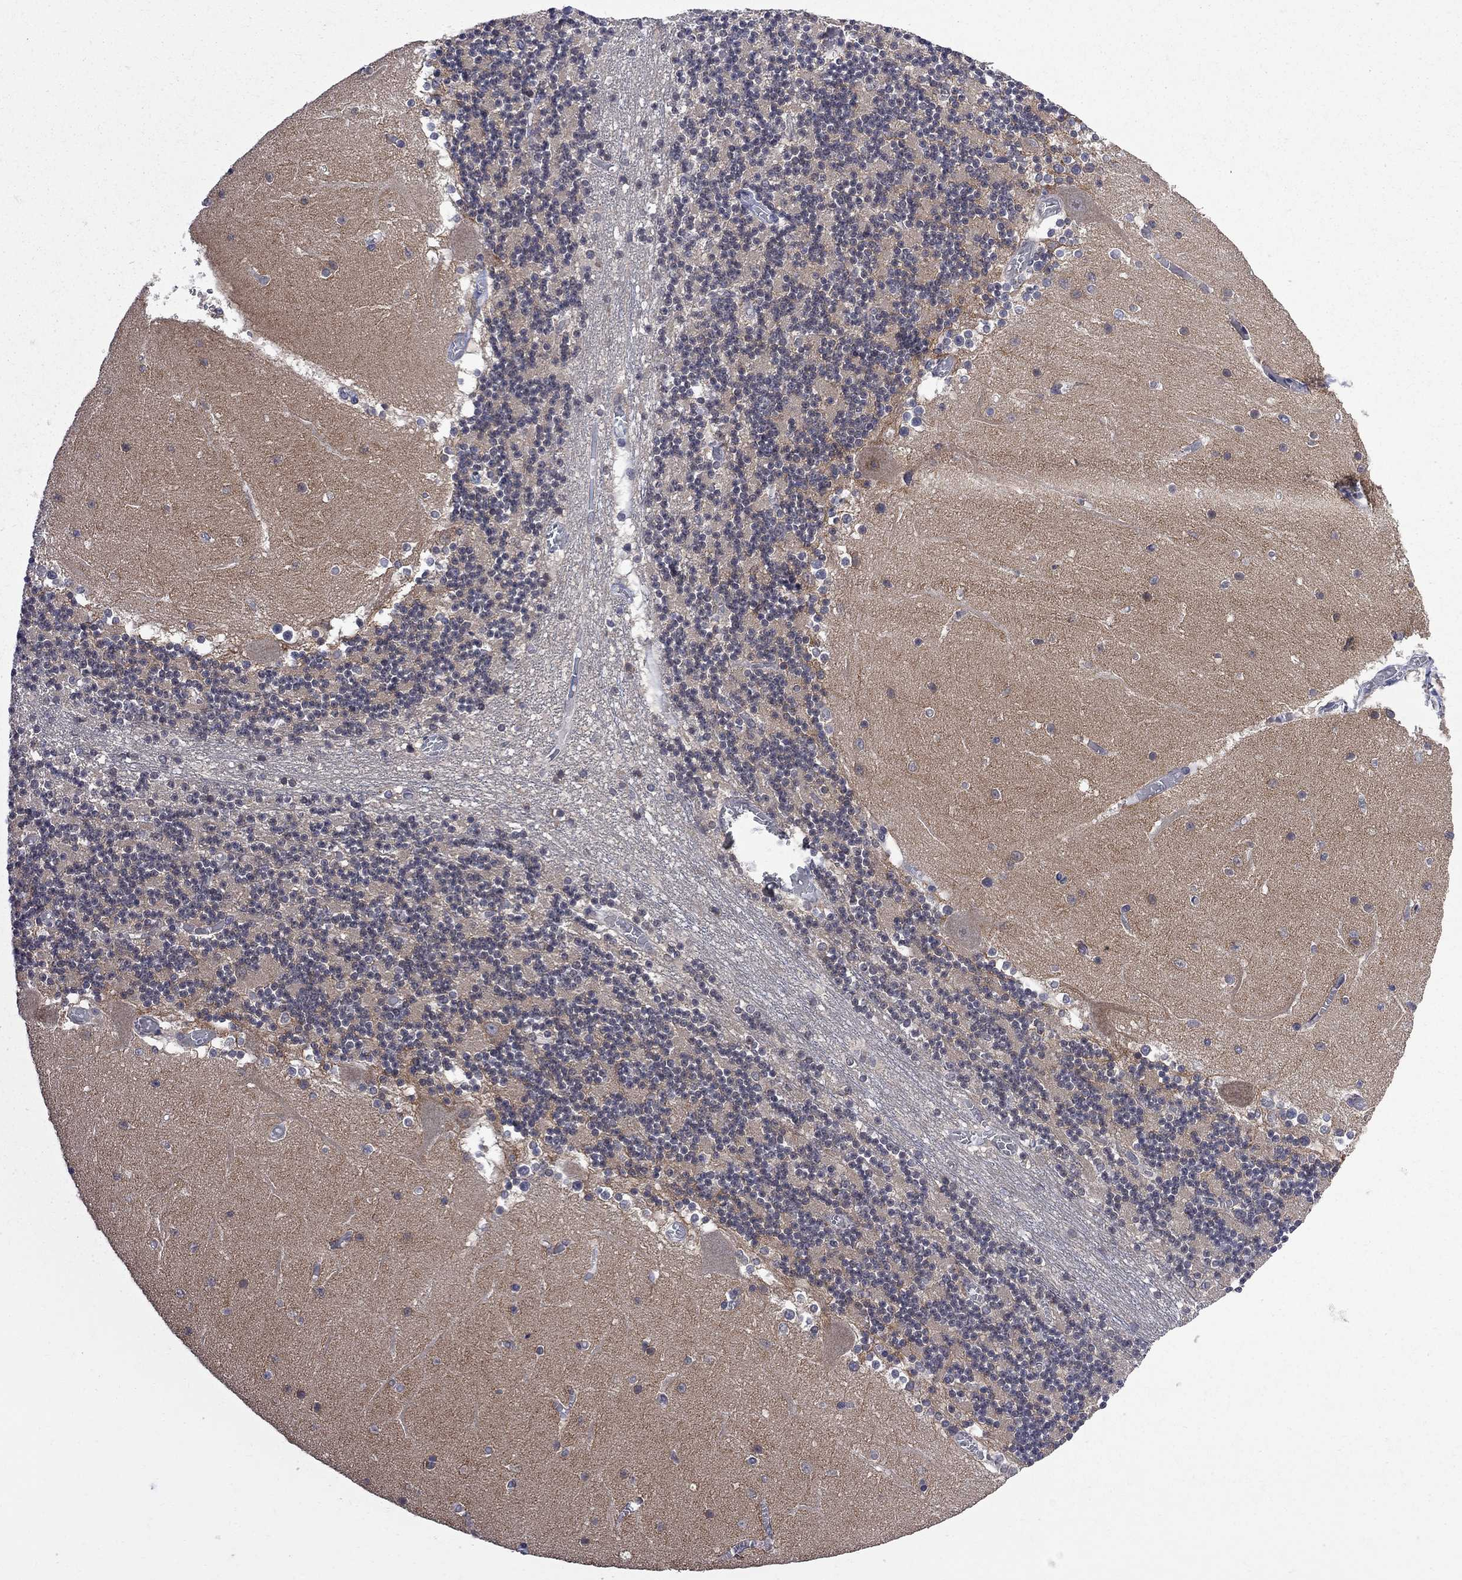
{"staining": {"intensity": "weak", "quantity": ">75%", "location": "cytoplasmic/membranous"}, "tissue": "cerebellum", "cell_type": "Cells in granular layer", "image_type": "normal", "snomed": [{"axis": "morphology", "description": "Normal tissue, NOS"}, {"axis": "topography", "description": "Cerebellum"}], "caption": "A high-resolution histopathology image shows immunohistochemistry staining of benign cerebellum, which shows weak cytoplasmic/membranous staining in about >75% of cells in granular layer.", "gene": "CNOT11", "patient": {"sex": "female", "age": 28}}